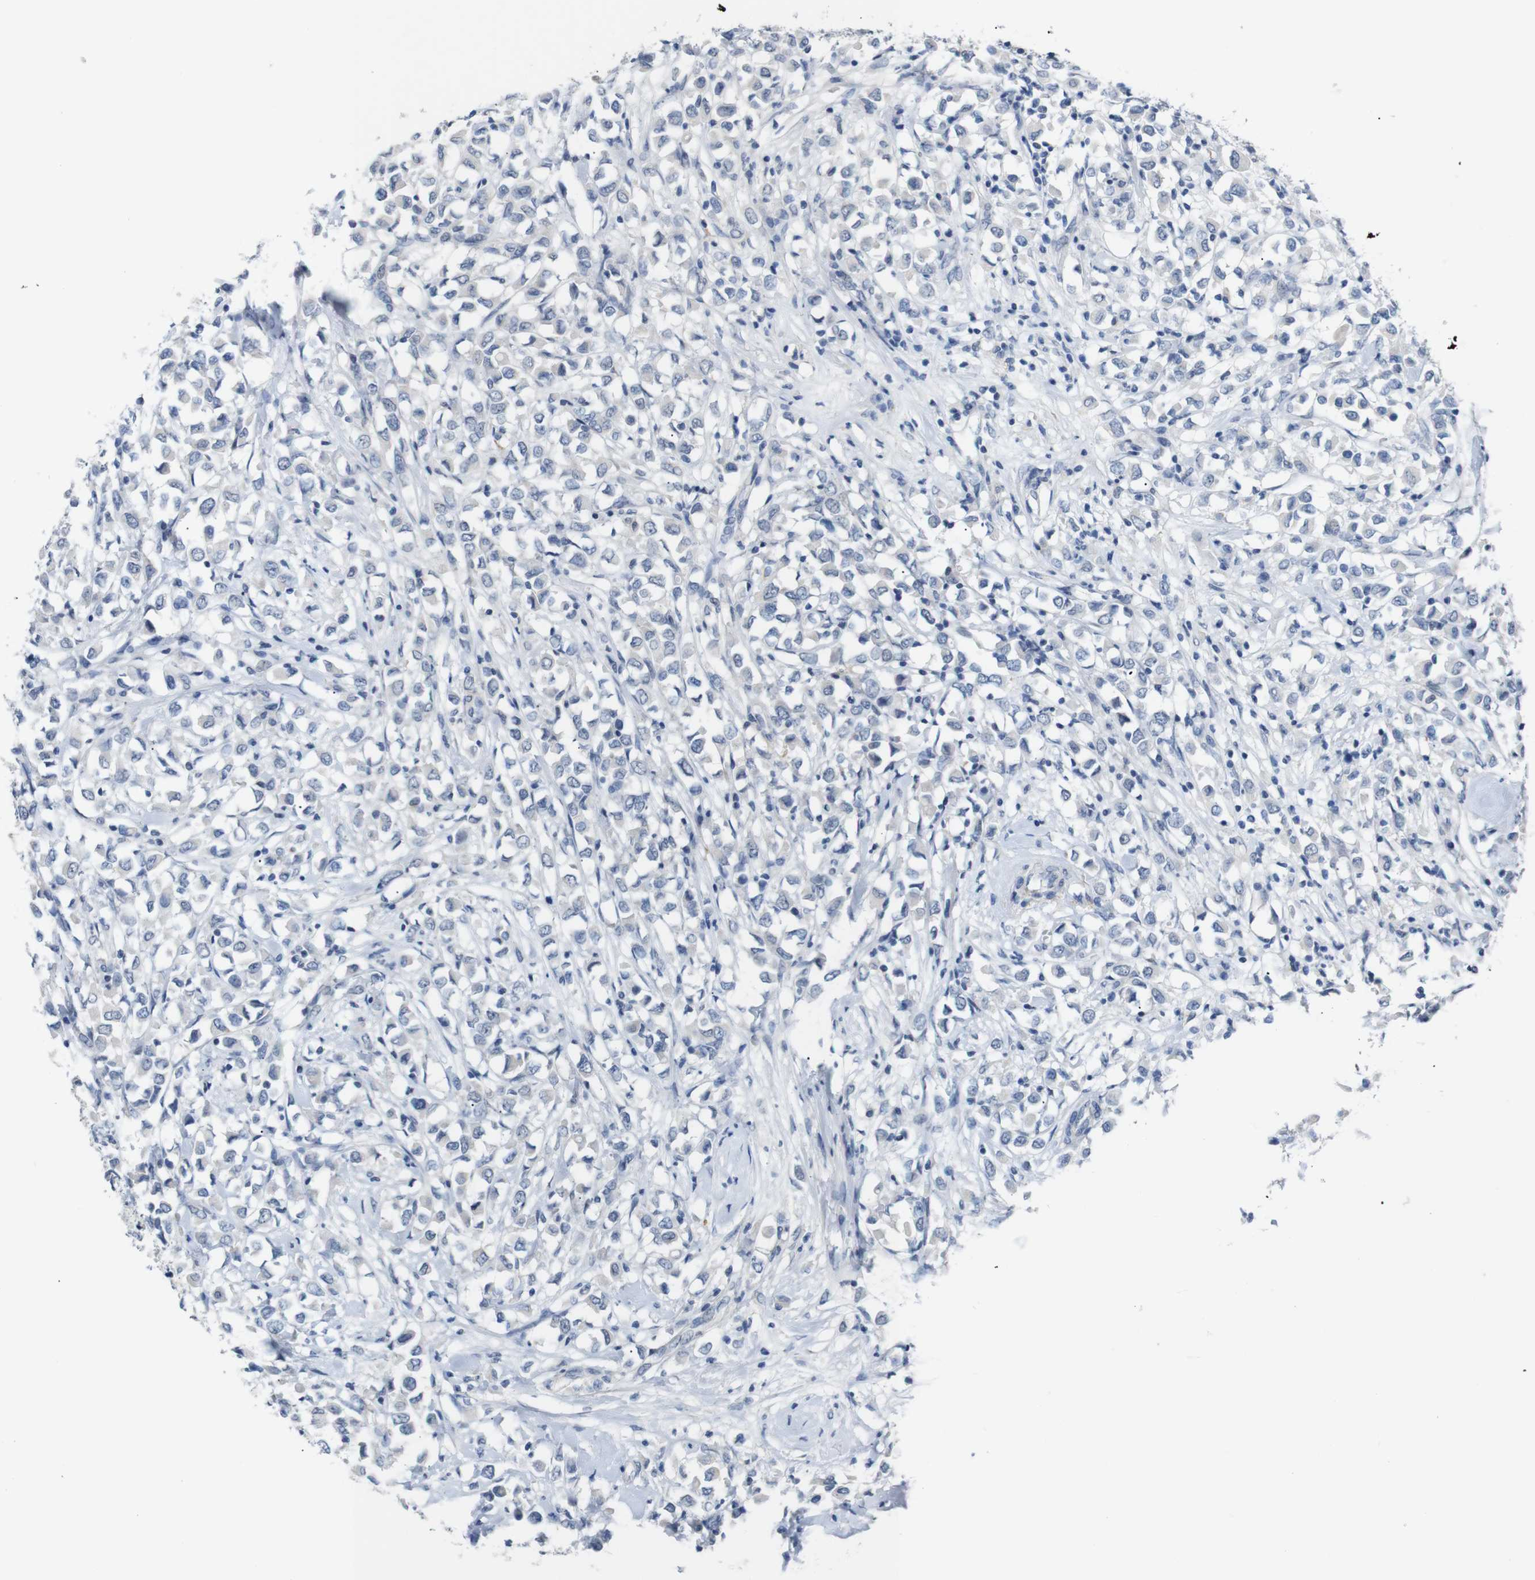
{"staining": {"intensity": "negative", "quantity": "none", "location": "none"}, "tissue": "breast cancer", "cell_type": "Tumor cells", "image_type": "cancer", "snomed": [{"axis": "morphology", "description": "Duct carcinoma"}, {"axis": "topography", "description": "Breast"}], "caption": "A histopathology image of breast invasive ductal carcinoma stained for a protein shows no brown staining in tumor cells.", "gene": "CHRM5", "patient": {"sex": "female", "age": 61}}